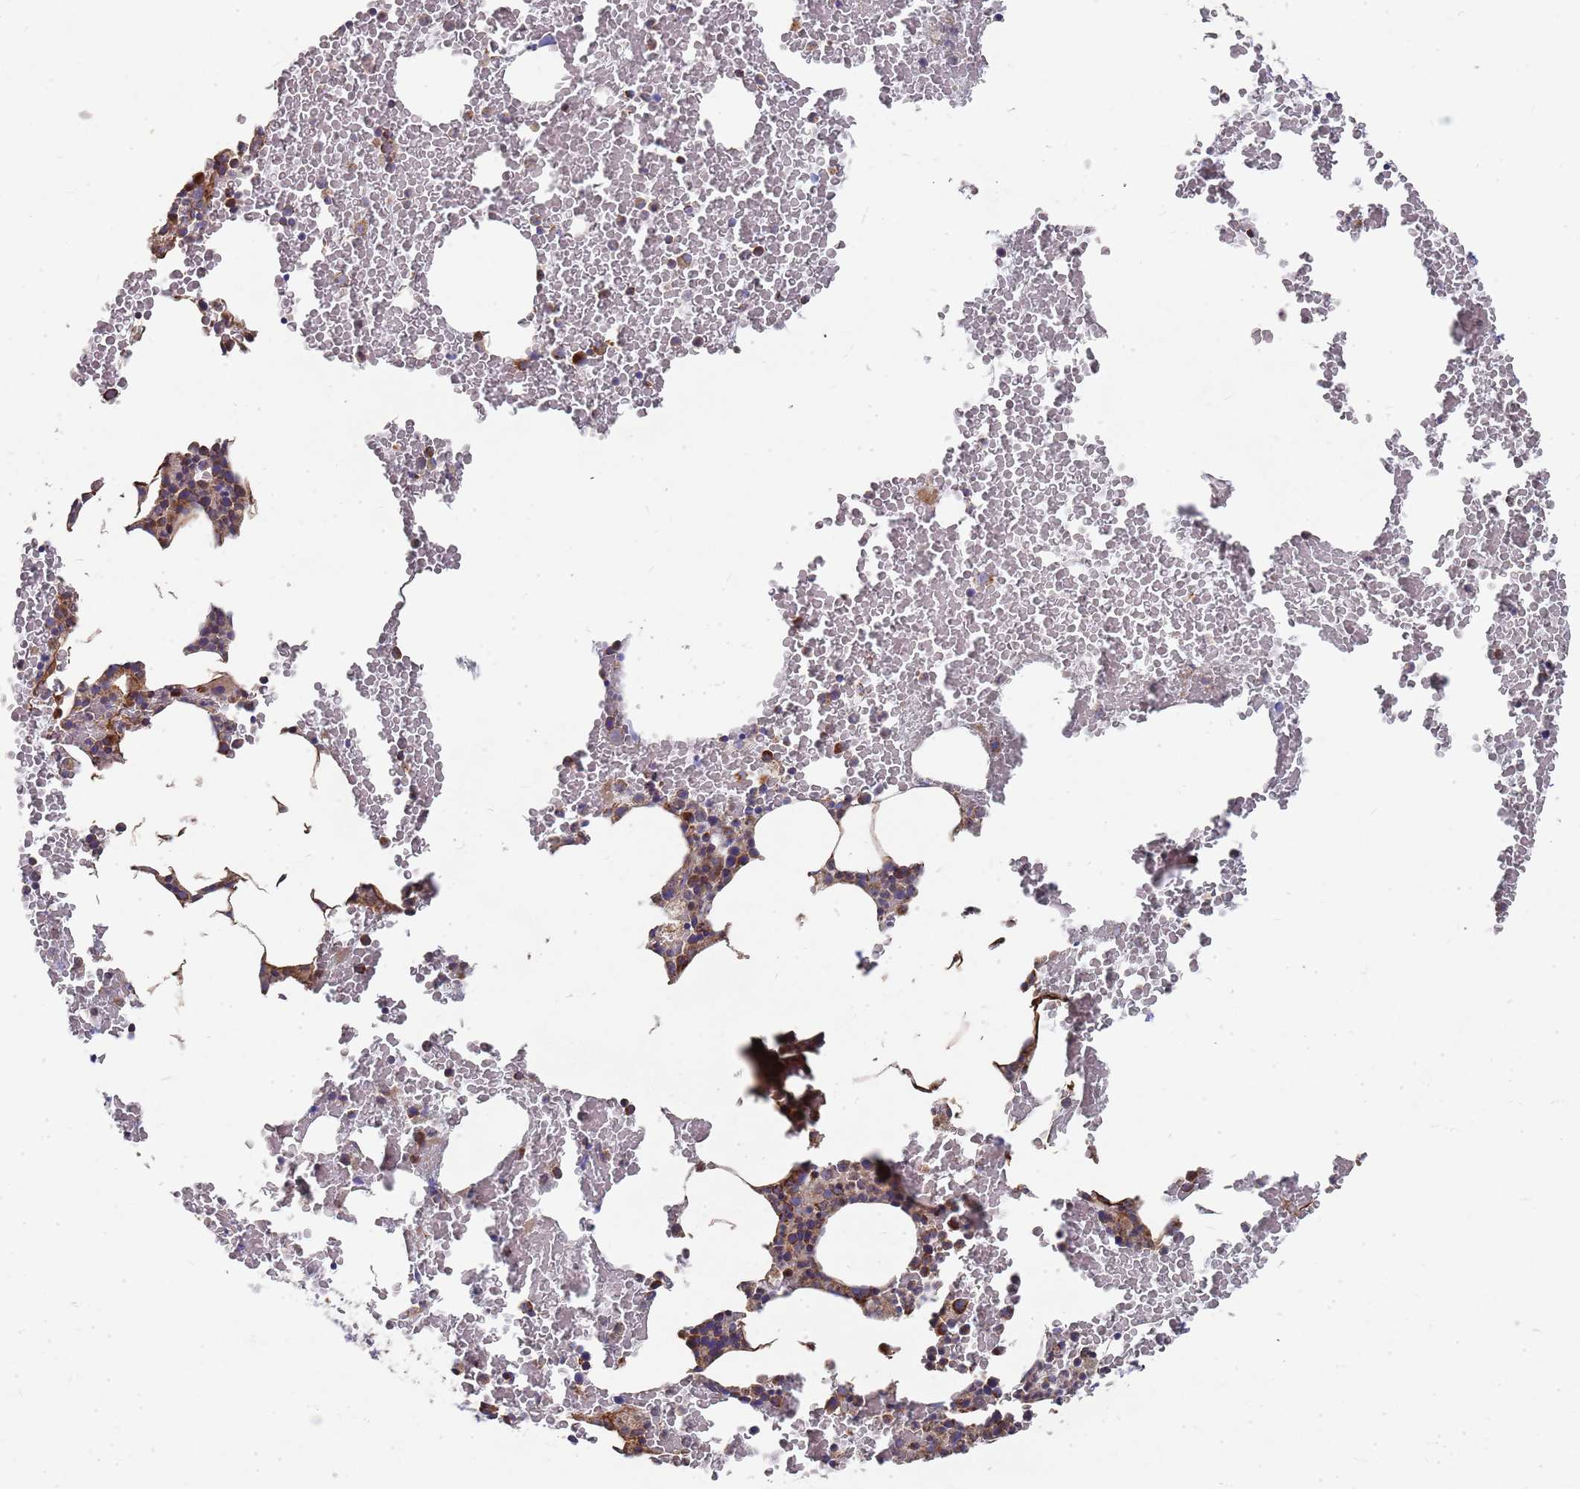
{"staining": {"intensity": "moderate", "quantity": "25%-75%", "location": "cytoplasmic/membranous"}, "tissue": "bone marrow", "cell_type": "Hematopoietic cells", "image_type": "normal", "snomed": [{"axis": "morphology", "description": "Normal tissue, NOS"}, {"axis": "morphology", "description": "Inflammation, NOS"}, {"axis": "topography", "description": "Bone marrow"}], "caption": "Brown immunohistochemical staining in normal bone marrow displays moderate cytoplasmic/membranous expression in approximately 25%-75% of hematopoietic cells. The staining was performed using DAB, with brown indicating positive protein expression. Nuclei are stained blue with hematoxylin.", "gene": "WDFY3", "patient": {"sex": "female", "age": 78}}